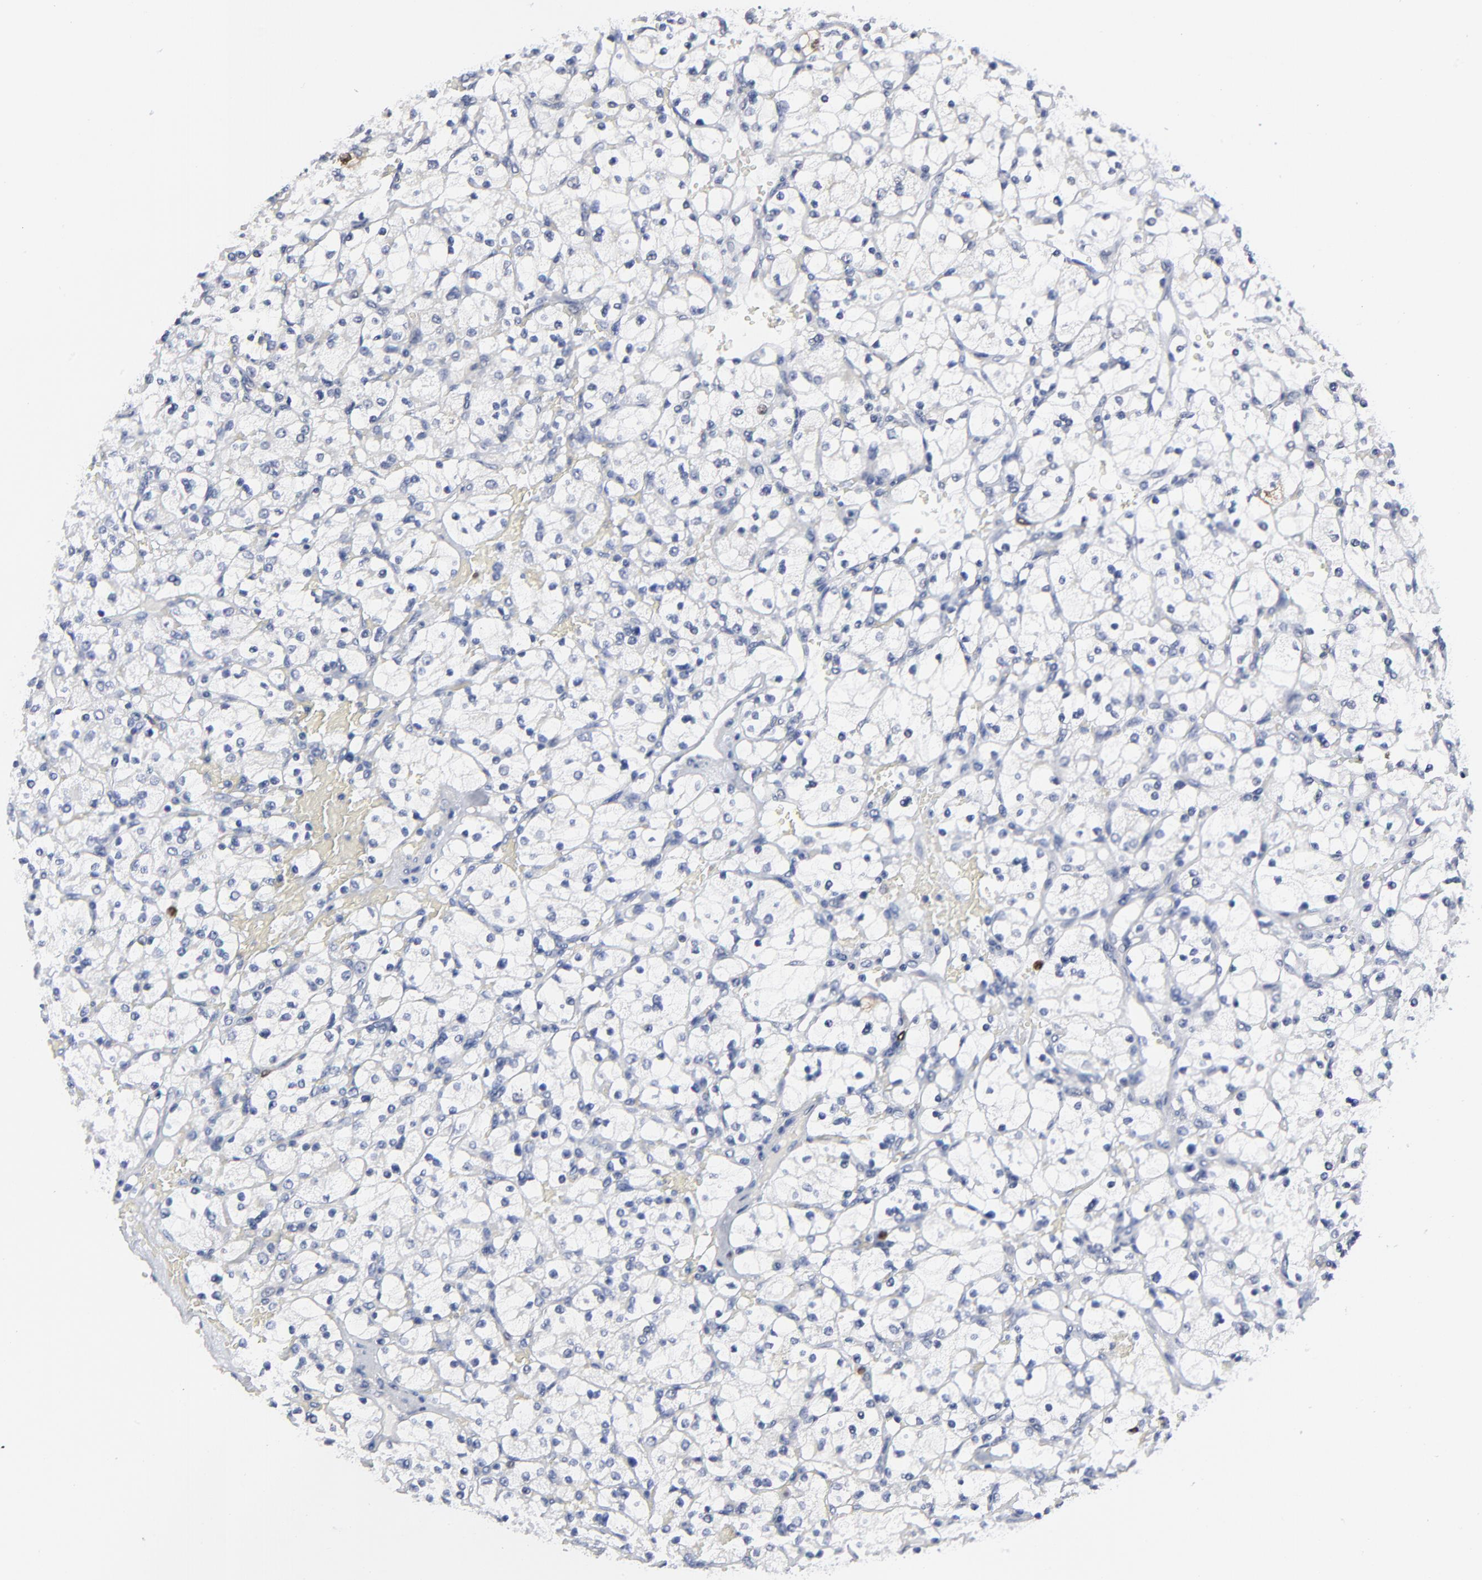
{"staining": {"intensity": "strong", "quantity": "<25%", "location": "cytoplasmic/membranous,nuclear"}, "tissue": "renal cancer", "cell_type": "Tumor cells", "image_type": "cancer", "snomed": [{"axis": "morphology", "description": "Adenocarcinoma, NOS"}, {"axis": "topography", "description": "Kidney"}], "caption": "Adenocarcinoma (renal) stained with a brown dye shows strong cytoplasmic/membranous and nuclear positive positivity in about <25% of tumor cells.", "gene": "CDK1", "patient": {"sex": "female", "age": 83}}